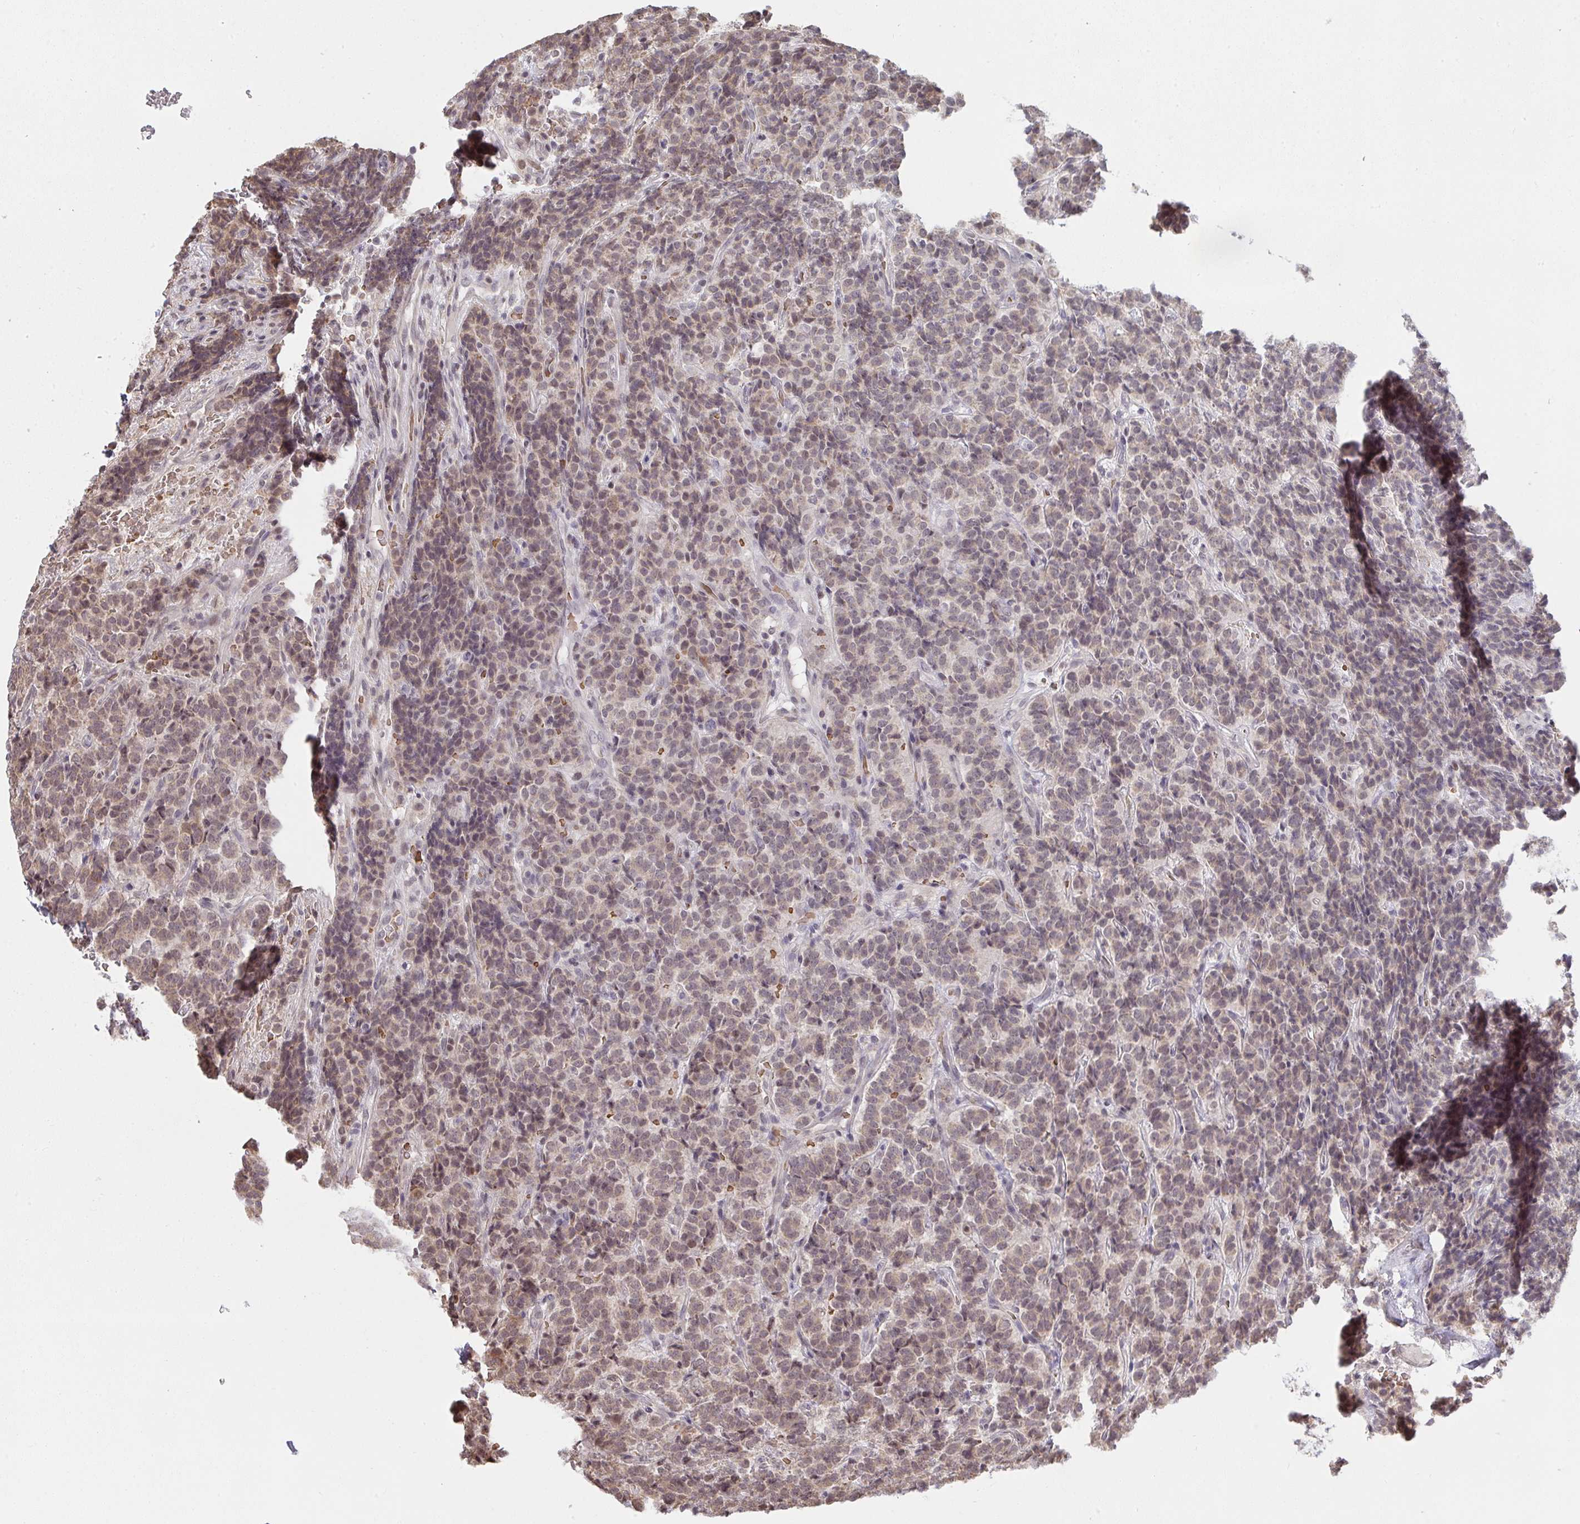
{"staining": {"intensity": "weak", "quantity": "<25%", "location": "cytoplasmic/membranous,nuclear"}, "tissue": "carcinoid", "cell_type": "Tumor cells", "image_type": "cancer", "snomed": [{"axis": "morphology", "description": "Carcinoid, malignant, NOS"}, {"axis": "topography", "description": "Pancreas"}], "caption": "Tumor cells are negative for protein expression in human carcinoid (malignant).", "gene": "SAP30", "patient": {"sex": "male", "age": 36}}